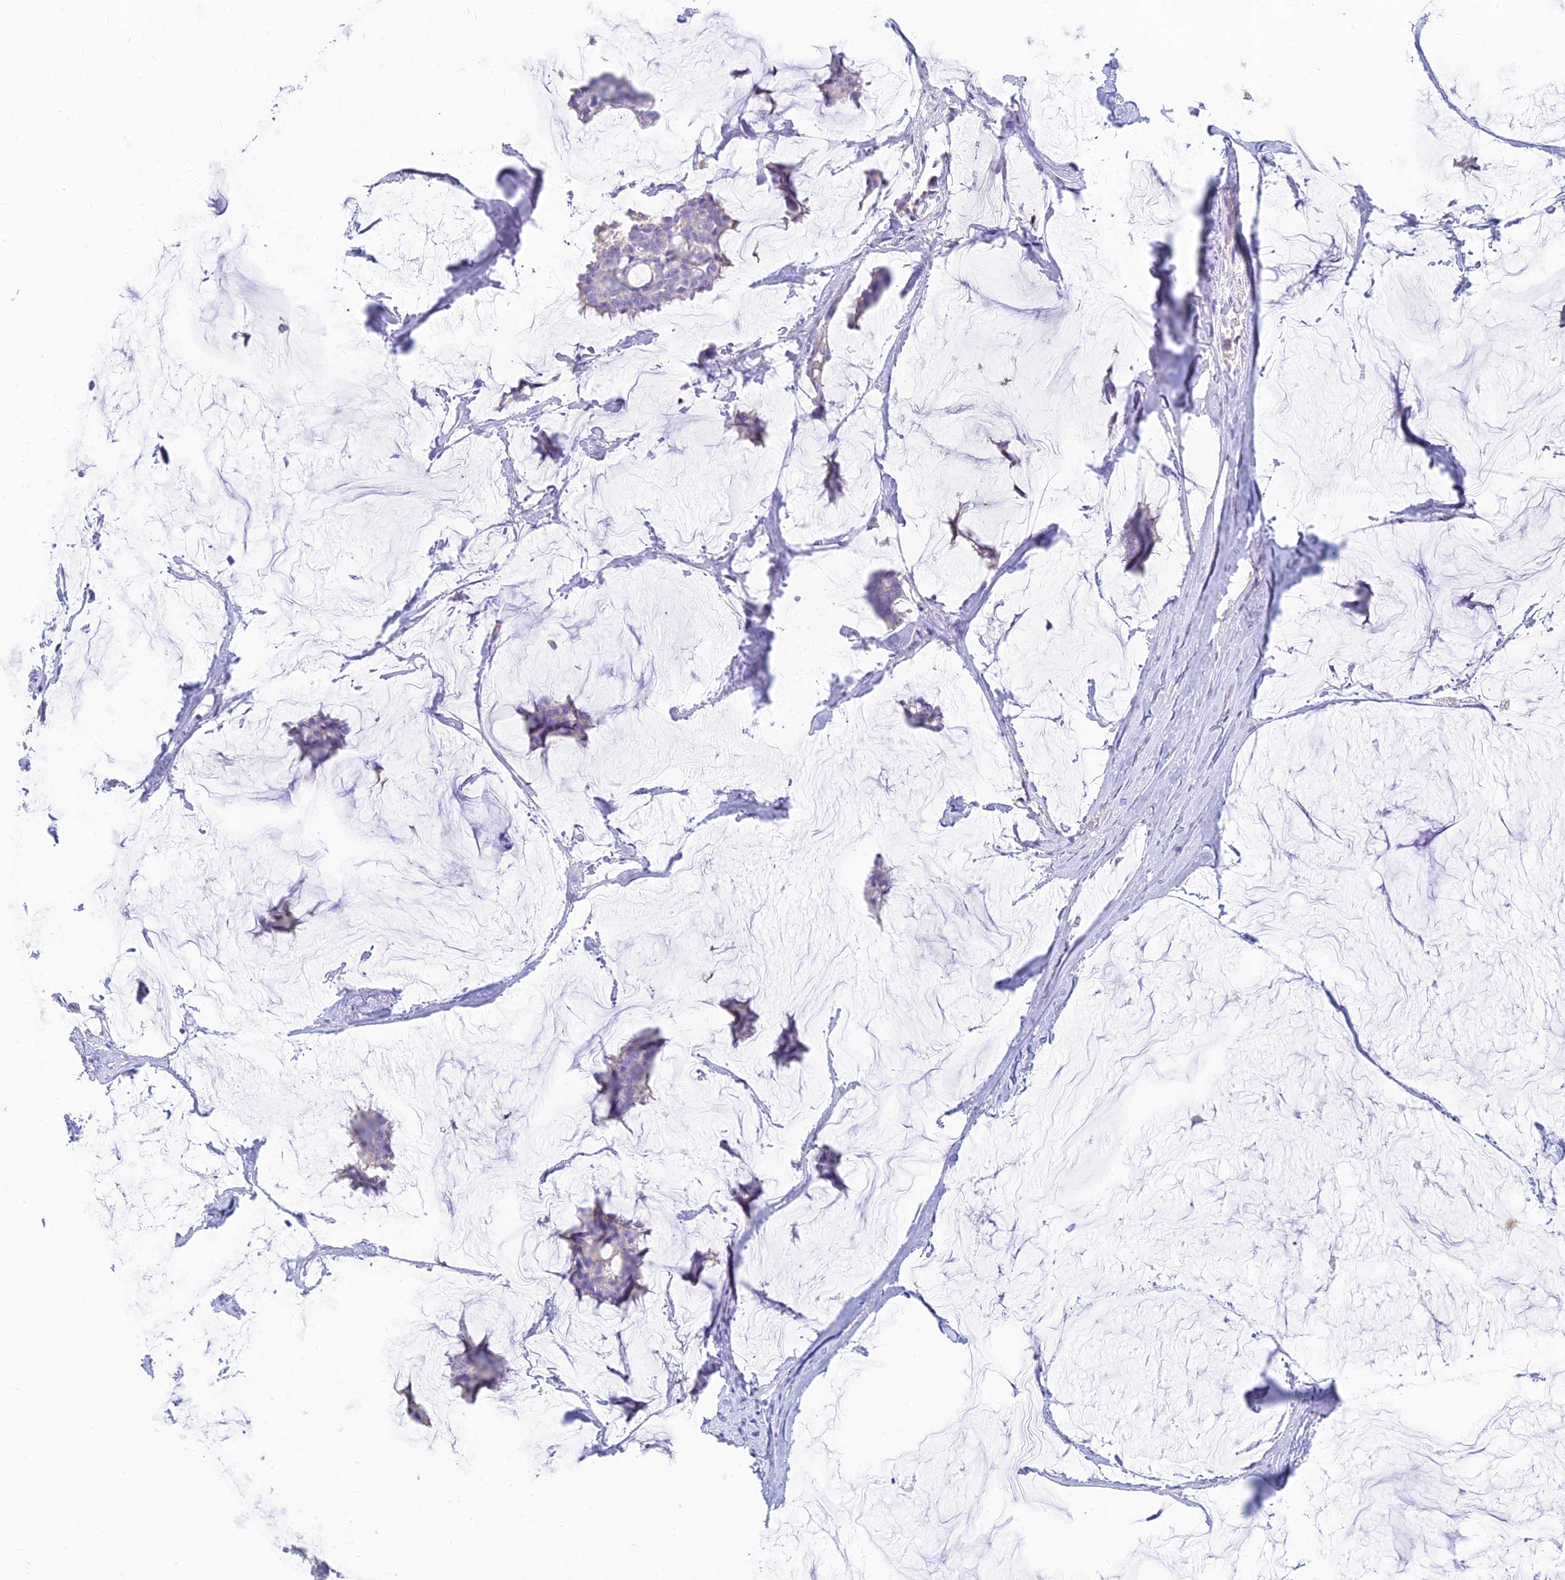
{"staining": {"intensity": "negative", "quantity": "none", "location": "none"}, "tissue": "breast cancer", "cell_type": "Tumor cells", "image_type": "cancer", "snomed": [{"axis": "morphology", "description": "Duct carcinoma"}, {"axis": "topography", "description": "Breast"}], "caption": "Human breast cancer (infiltrating ductal carcinoma) stained for a protein using IHC shows no positivity in tumor cells.", "gene": "STRN4", "patient": {"sex": "female", "age": 93}}